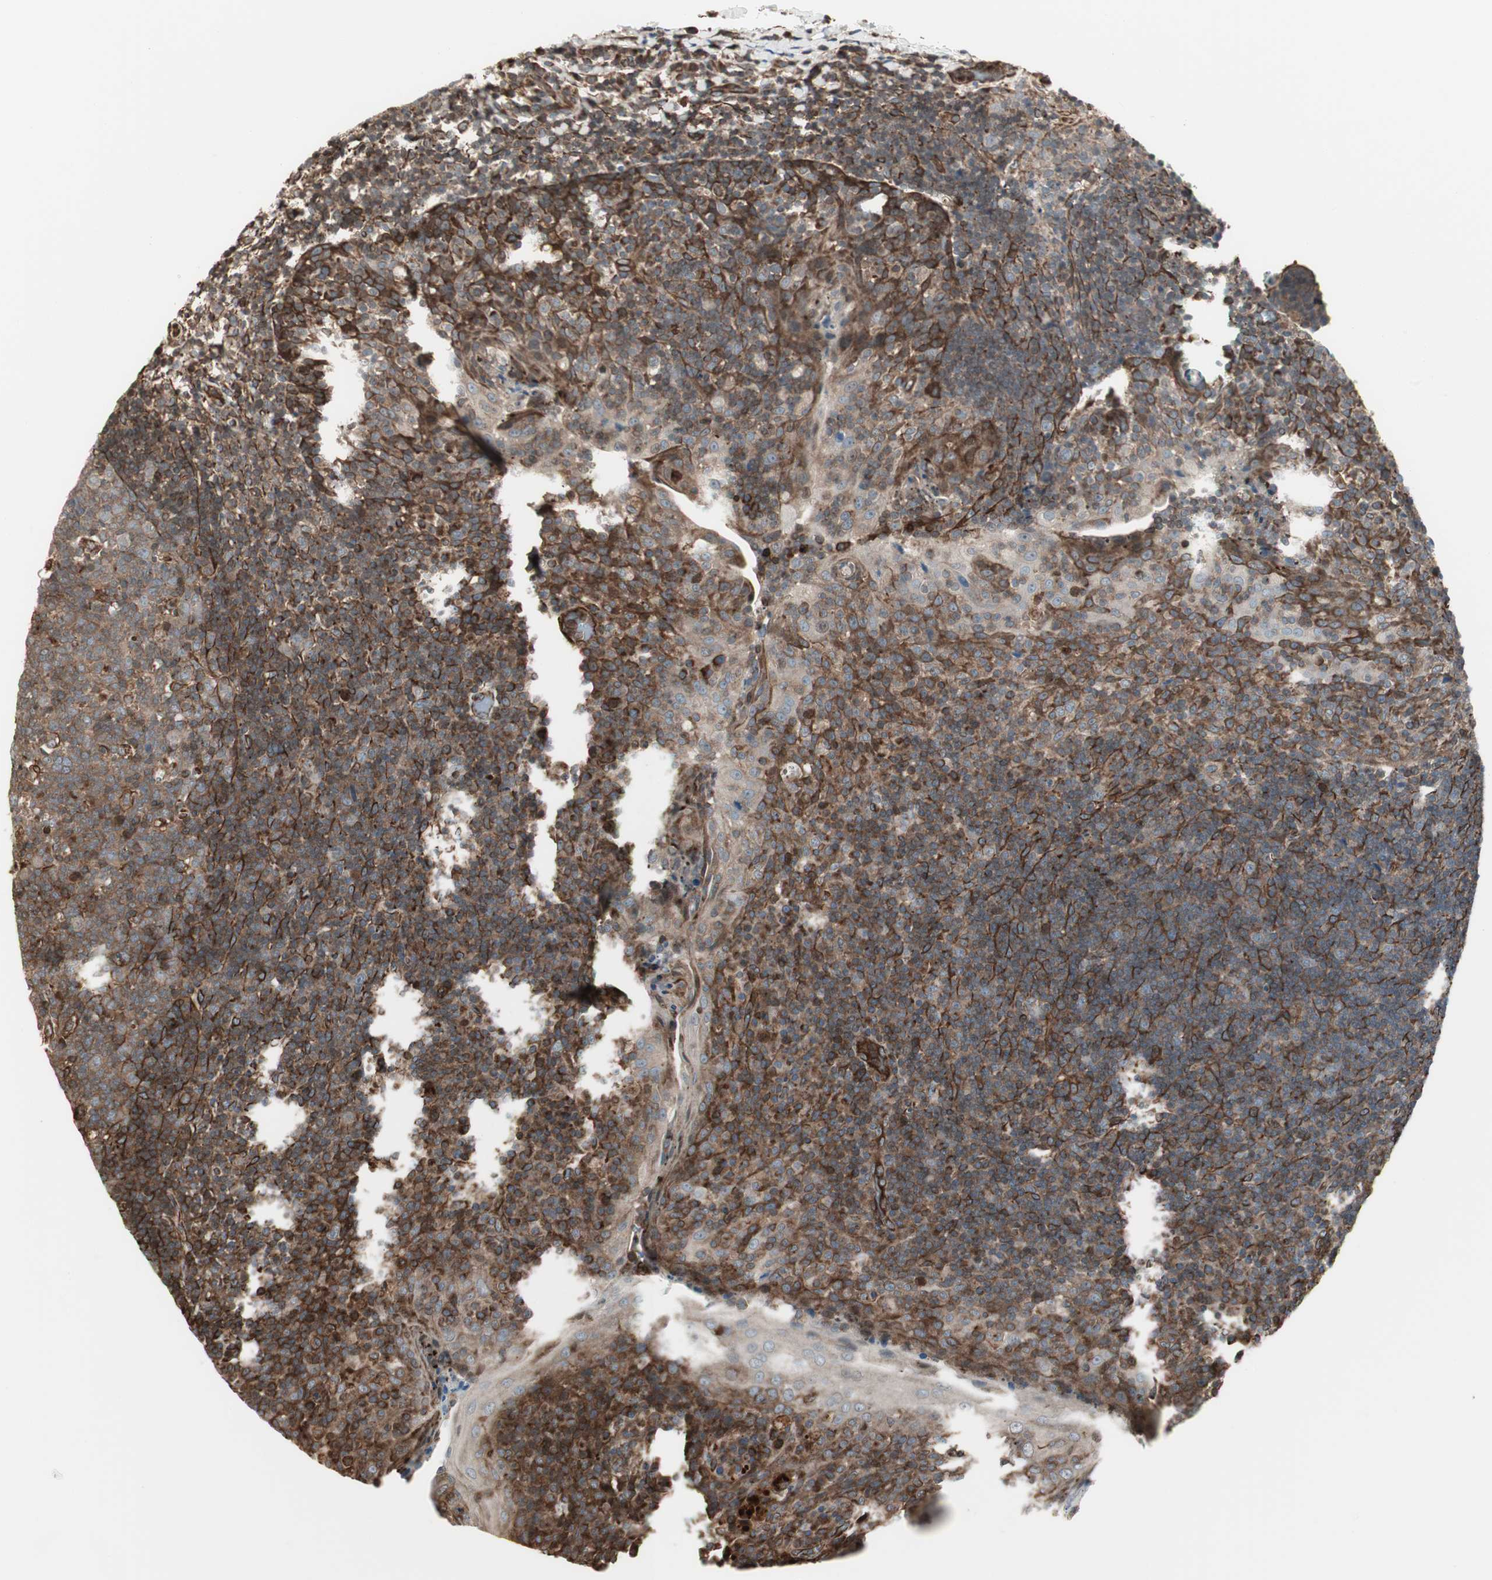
{"staining": {"intensity": "weak", "quantity": ">75%", "location": "cytoplasmic/membranous"}, "tissue": "tonsil", "cell_type": "Germinal center cells", "image_type": "normal", "snomed": [{"axis": "morphology", "description": "Normal tissue, NOS"}, {"axis": "topography", "description": "Tonsil"}], "caption": "Benign tonsil shows weak cytoplasmic/membranous staining in approximately >75% of germinal center cells, visualized by immunohistochemistry.", "gene": "MAD2L2", "patient": {"sex": "male", "age": 17}}